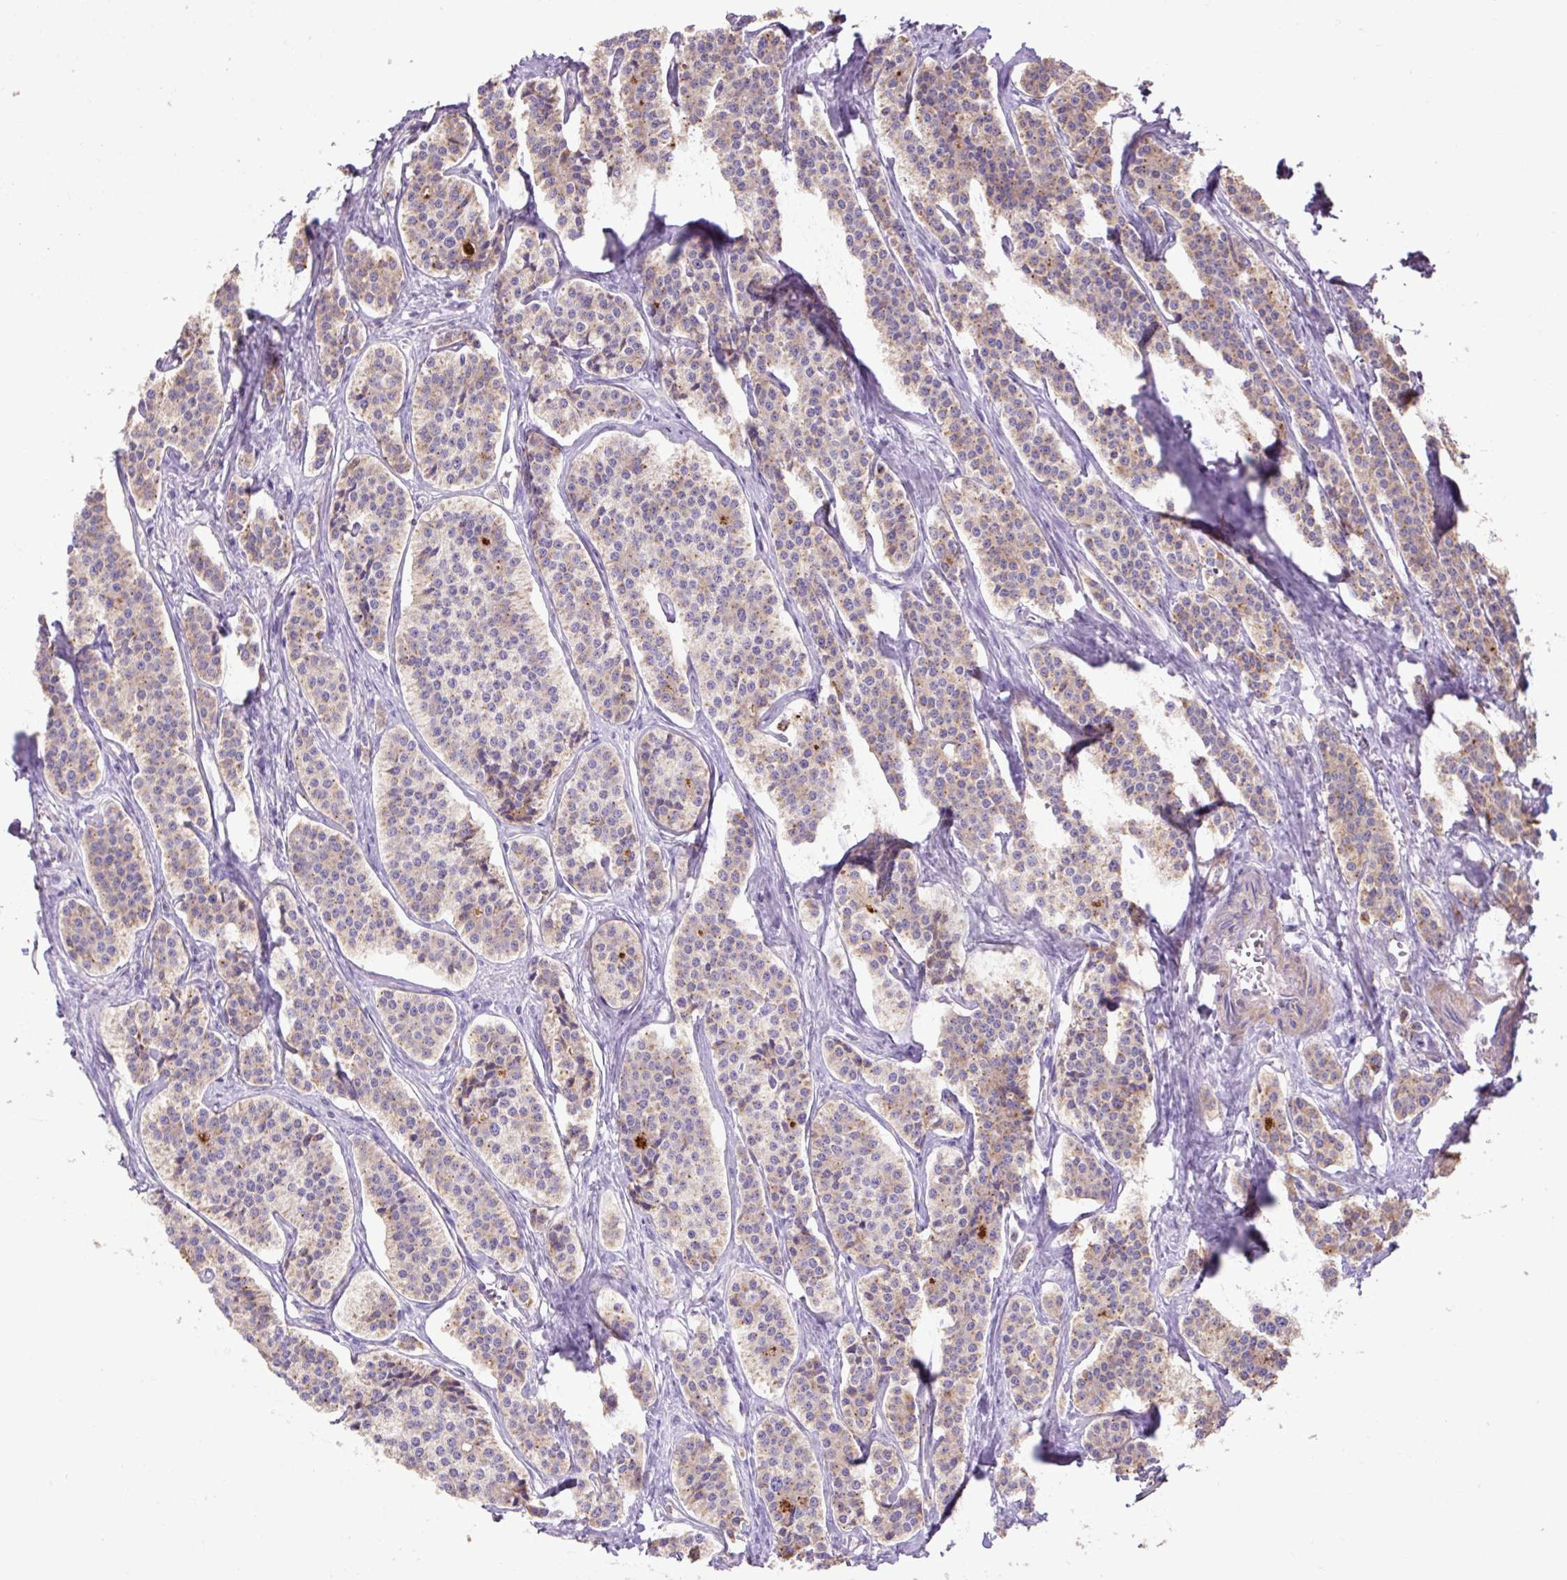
{"staining": {"intensity": "weak", "quantity": "25%-75%", "location": "cytoplasmic/membranous"}, "tissue": "carcinoid", "cell_type": "Tumor cells", "image_type": "cancer", "snomed": [{"axis": "morphology", "description": "Carcinoid, malignant, NOS"}, {"axis": "topography", "description": "Small intestine"}], "caption": "Human carcinoid stained with a protein marker exhibits weak staining in tumor cells.", "gene": "ABR", "patient": {"sex": "male", "age": 63}}